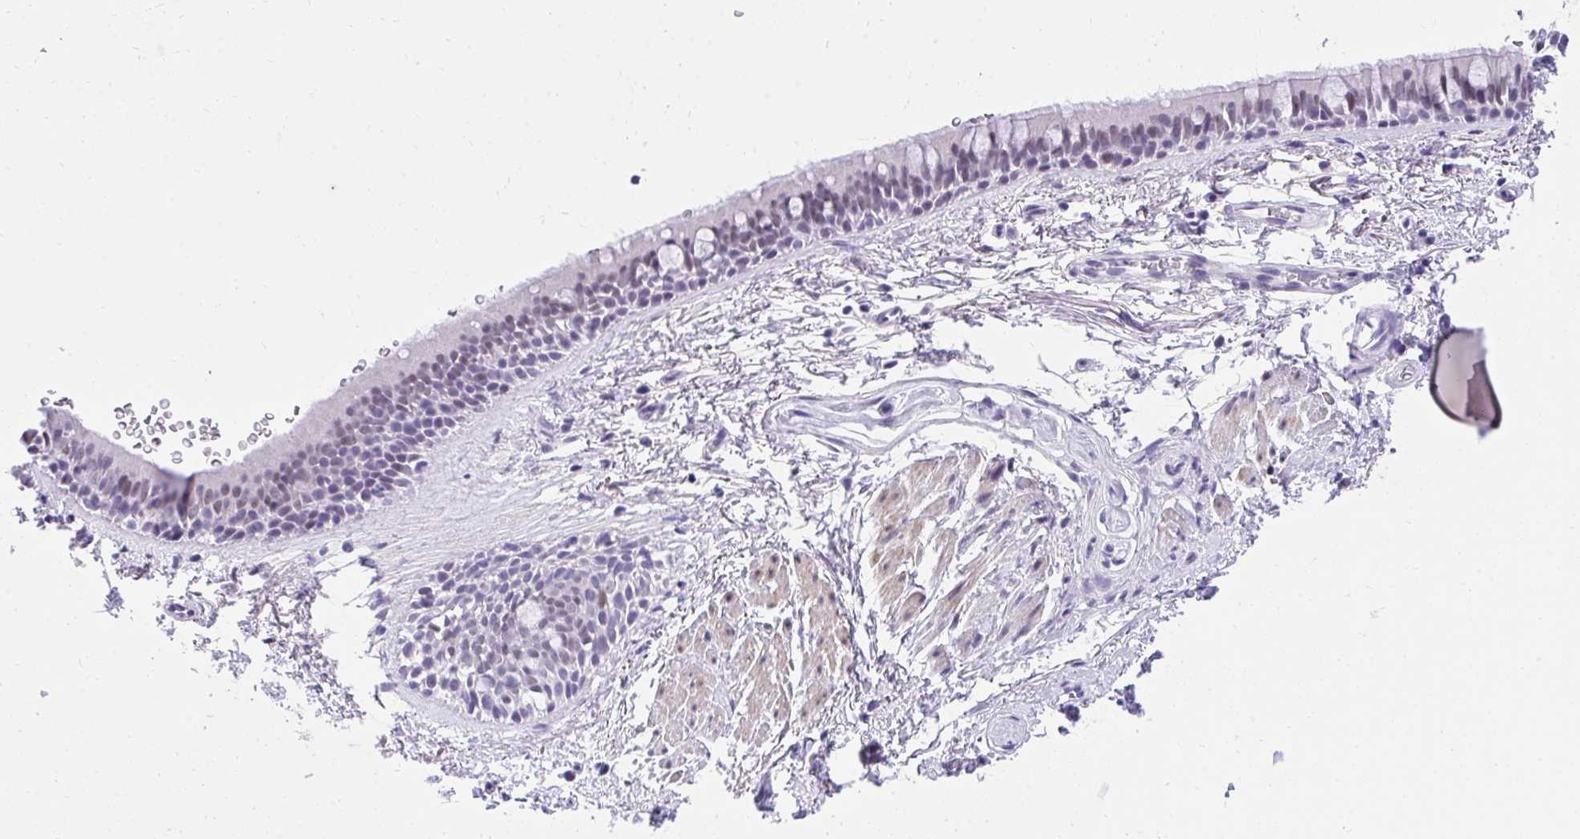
{"staining": {"intensity": "weak", "quantity": "25%-75%", "location": "nuclear"}, "tissue": "bronchus", "cell_type": "Respiratory epithelial cells", "image_type": "normal", "snomed": [{"axis": "morphology", "description": "Normal tissue, NOS"}, {"axis": "topography", "description": "Lymph node"}, {"axis": "topography", "description": "Cartilage tissue"}, {"axis": "topography", "description": "Bronchus"}], "caption": "Immunohistochemical staining of normal bronchus shows 25%-75% levels of weak nuclear protein expression in about 25%-75% of respiratory epithelial cells.", "gene": "KLK1", "patient": {"sex": "female", "age": 70}}